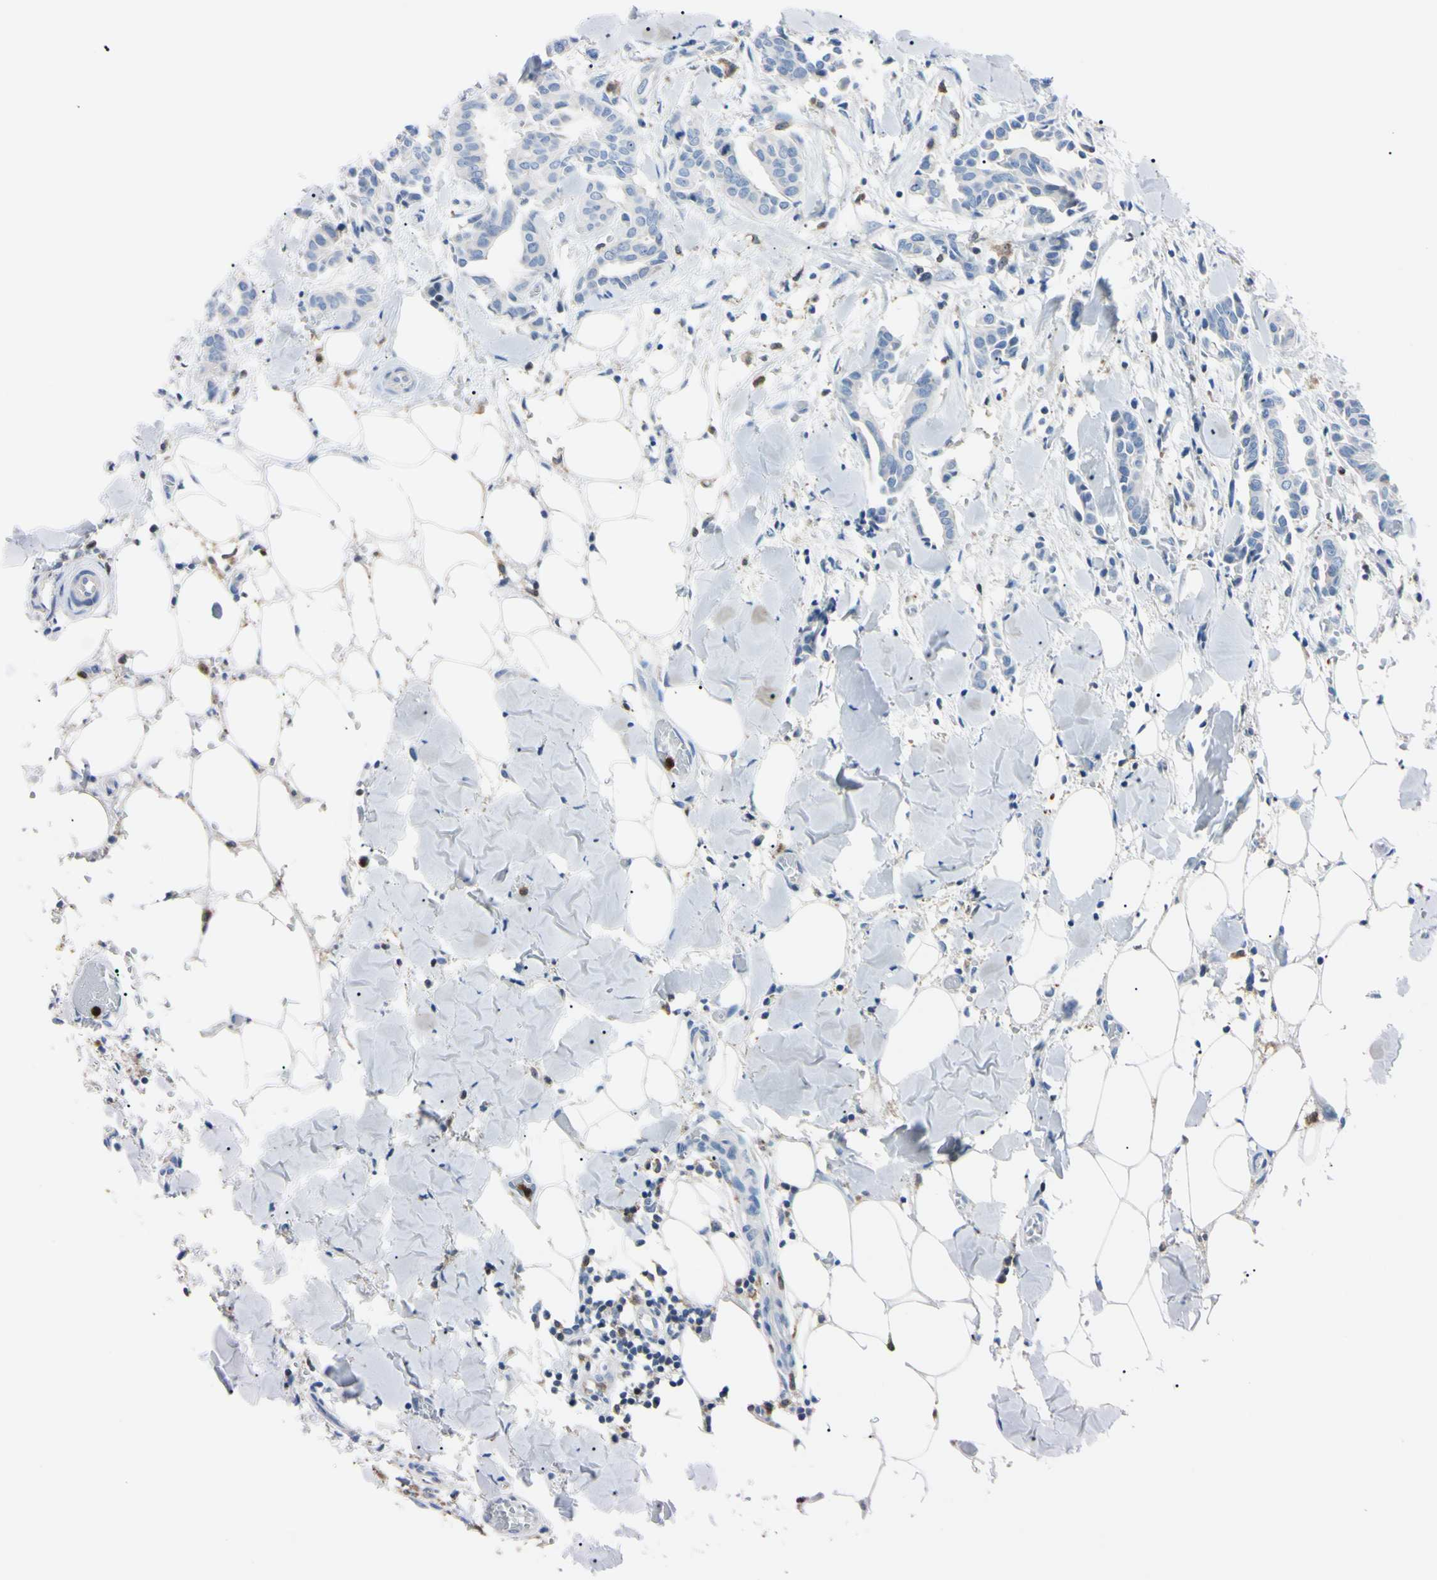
{"staining": {"intensity": "negative", "quantity": "none", "location": "none"}, "tissue": "head and neck cancer", "cell_type": "Tumor cells", "image_type": "cancer", "snomed": [{"axis": "morphology", "description": "Adenocarcinoma, NOS"}, {"axis": "topography", "description": "Salivary gland"}, {"axis": "topography", "description": "Head-Neck"}], "caption": "Tumor cells are negative for protein expression in human head and neck adenocarcinoma.", "gene": "NCF4", "patient": {"sex": "female", "age": 59}}